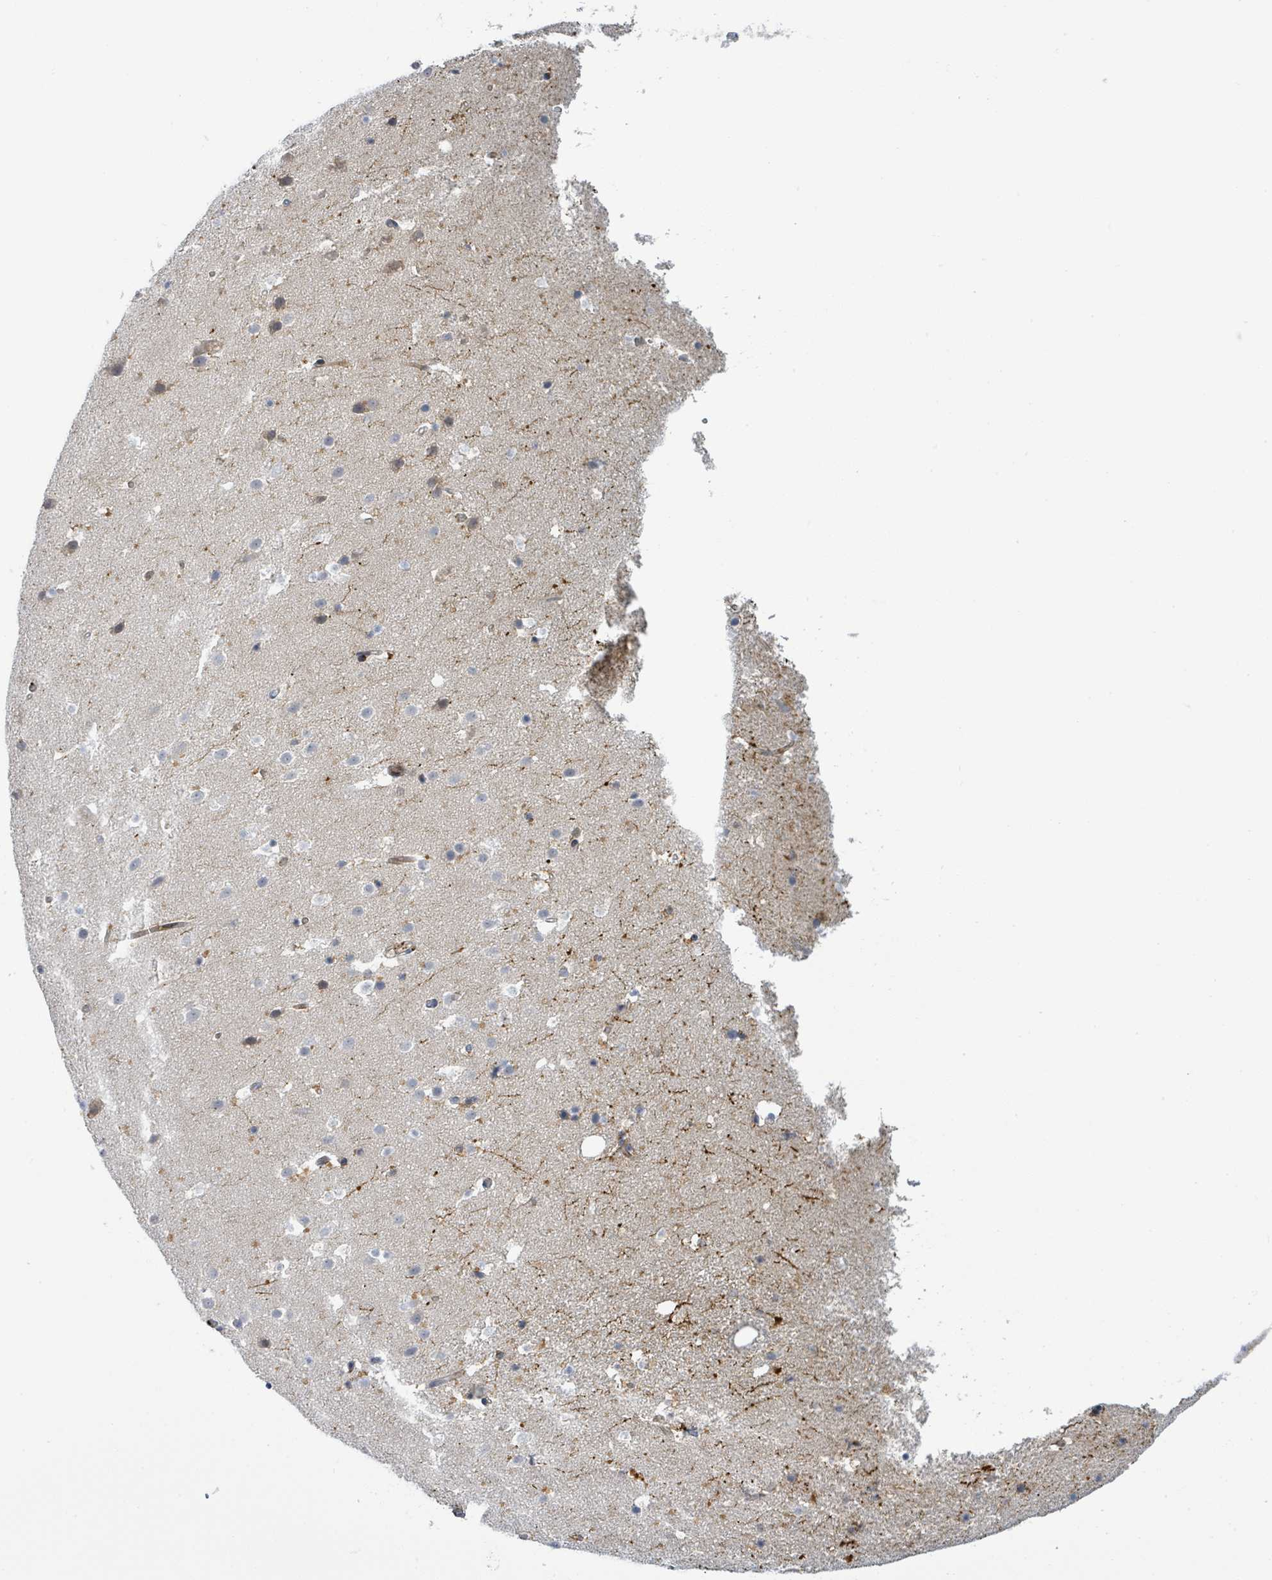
{"staining": {"intensity": "moderate", "quantity": "<25%", "location": "cytoplasmic/membranous"}, "tissue": "hippocampus", "cell_type": "Glial cells", "image_type": "normal", "snomed": [{"axis": "morphology", "description": "Normal tissue, NOS"}, {"axis": "topography", "description": "Hippocampus"}], "caption": "About <25% of glial cells in unremarkable hippocampus show moderate cytoplasmic/membranous protein positivity as visualized by brown immunohistochemical staining.", "gene": "CFAP210", "patient": {"sex": "male", "age": 37}}